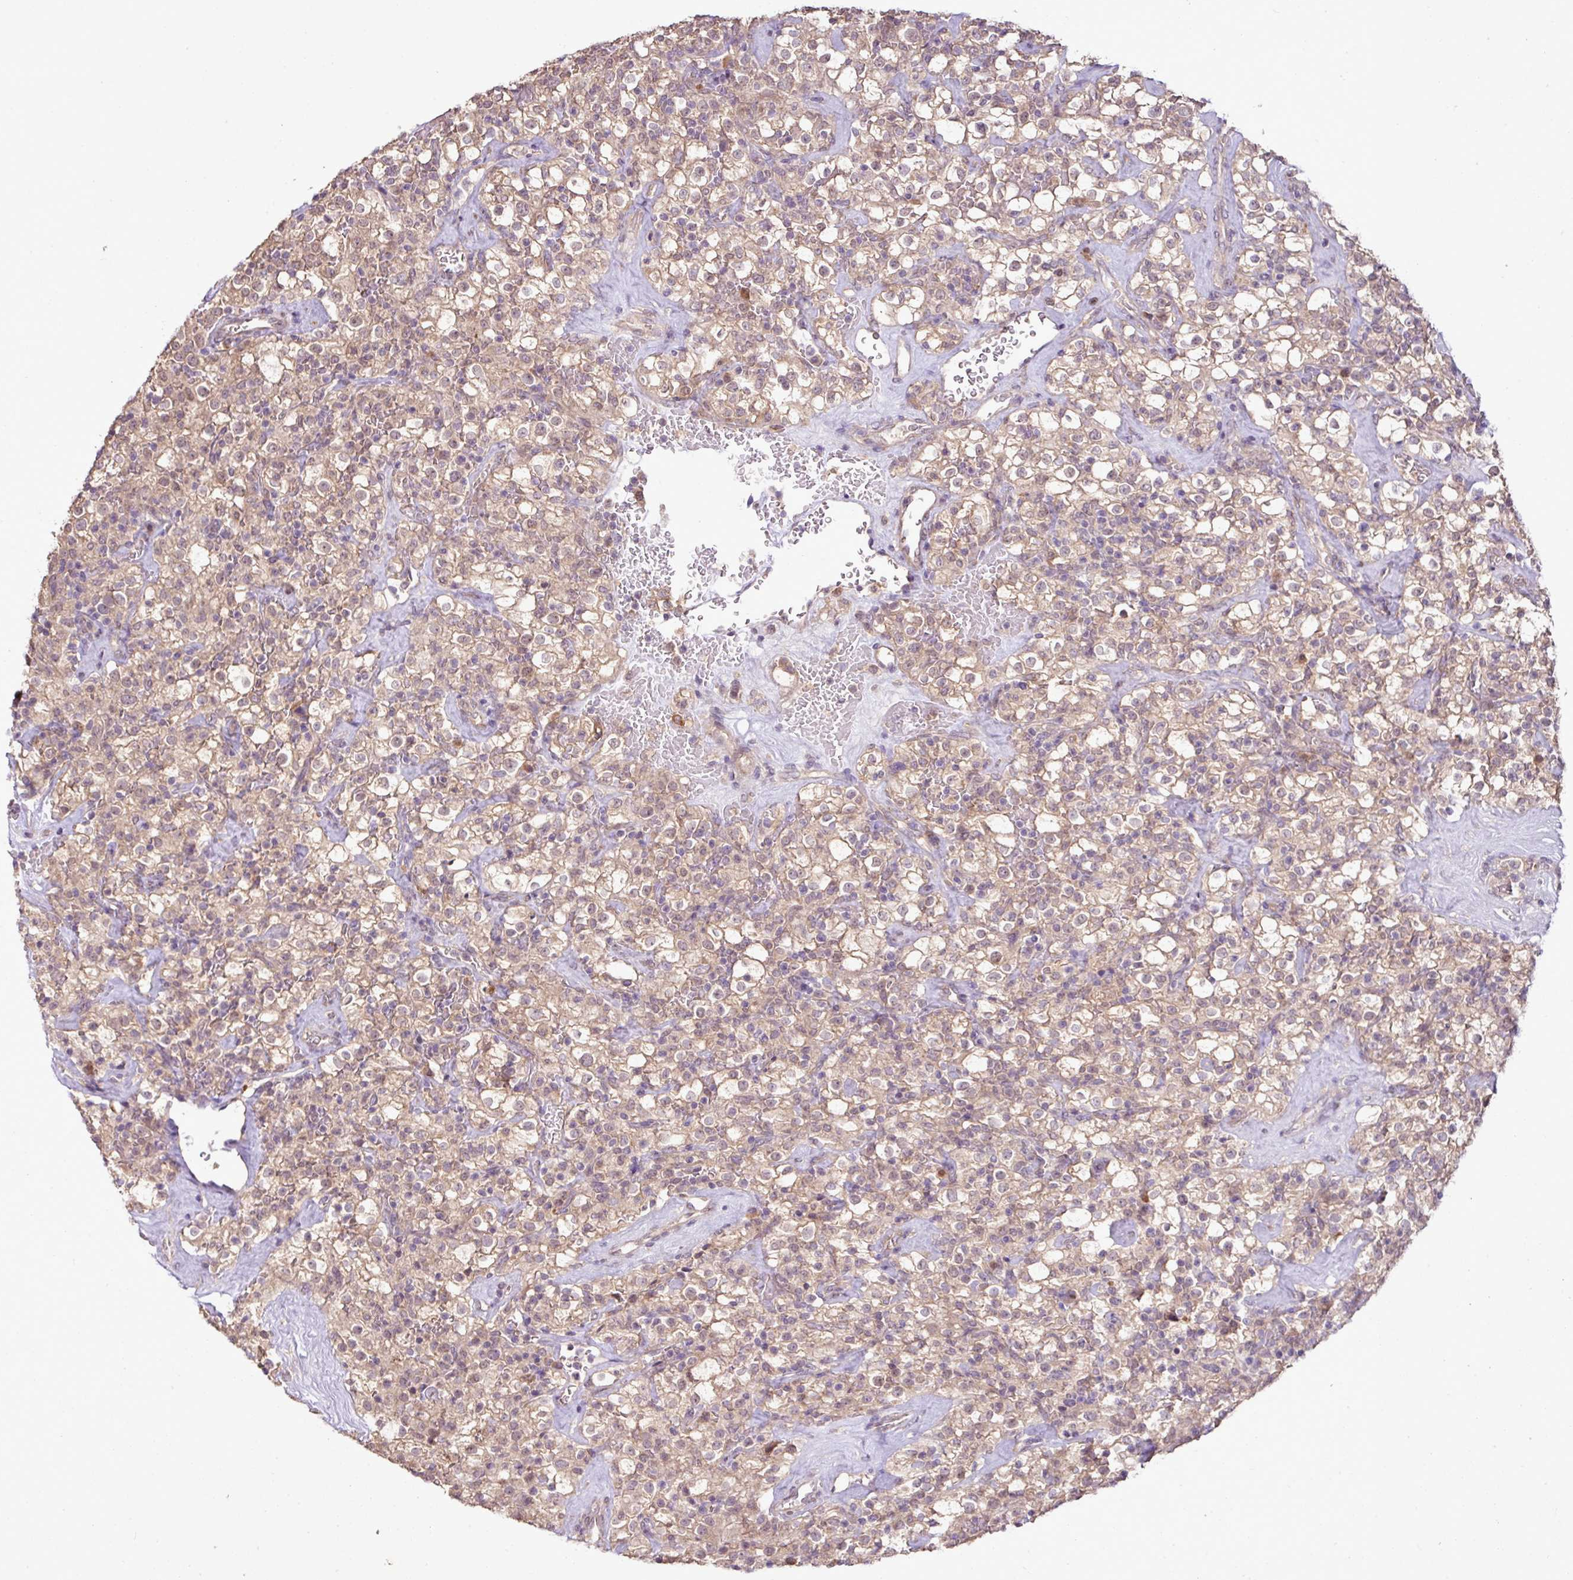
{"staining": {"intensity": "moderate", "quantity": ">75%", "location": "cytoplasmic/membranous"}, "tissue": "renal cancer", "cell_type": "Tumor cells", "image_type": "cancer", "snomed": [{"axis": "morphology", "description": "Adenocarcinoma, NOS"}, {"axis": "topography", "description": "Kidney"}], "caption": "About >75% of tumor cells in human renal cancer (adenocarcinoma) show moderate cytoplasmic/membranous protein staining as visualized by brown immunohistochemical staining.", "gene": "DNAAF4", "patient": {"sex": "female", "age": 74}}